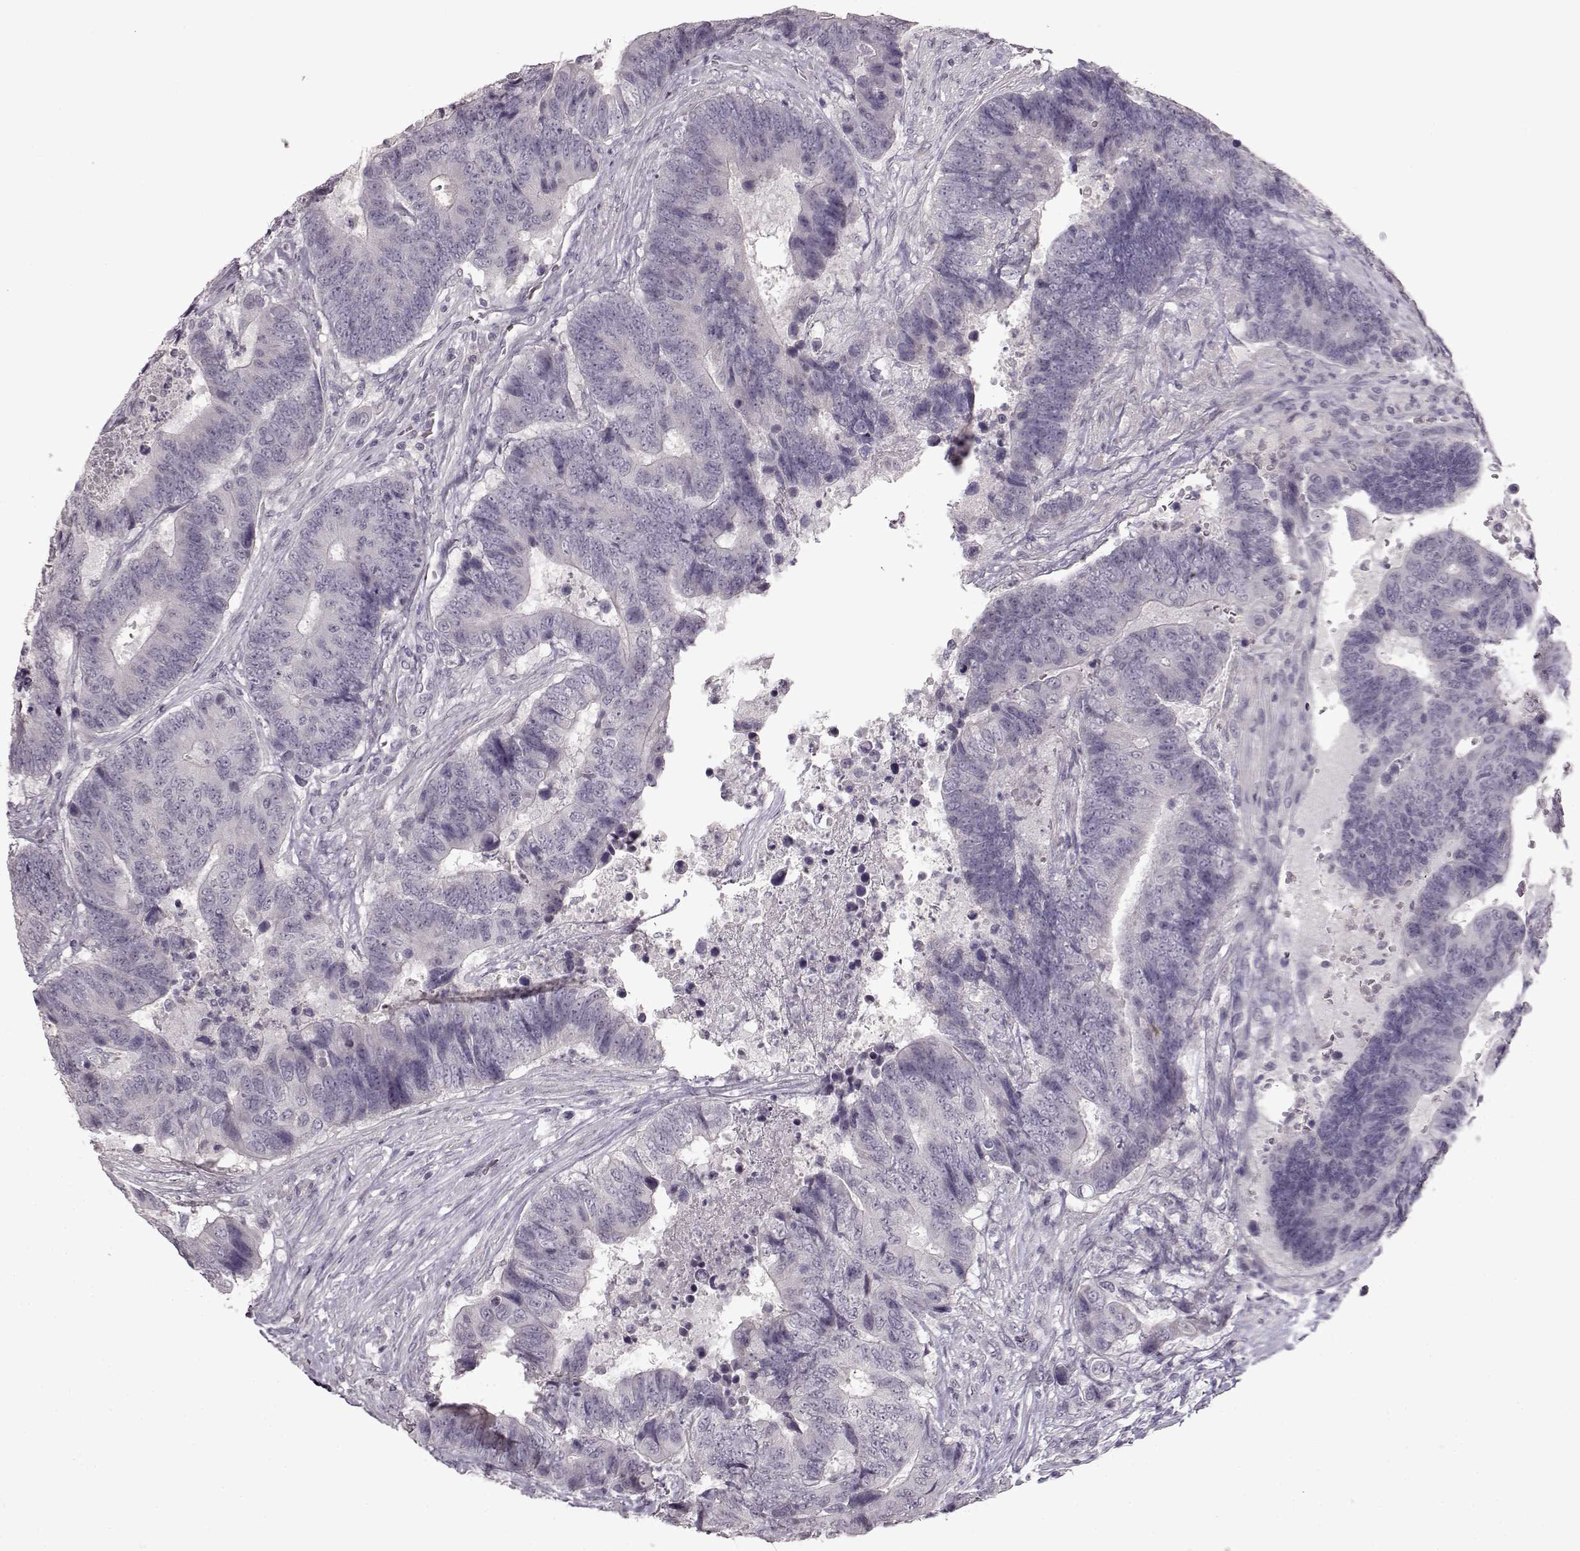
{"staining": {"intensity": "negative", "quantity": "none", "location": "none"}, "tissue": "colorectal cancer", "cell_type": "Tumor cells", "image_type": "cancer", "snomed": [{"axis": "morphology", "description": "Adenocarcinoma, NOS"}, {"axis": "topography", "description": "Colon"}], "caption": "Micrograph shows no significant protein staining in tumor cells of adenocarcinoma (colorectal). (Immunohistochemistry, brightfield microscopy, high magnification).", "gene": "FSHB", "patient": {"sex": "female", "age": 48}}